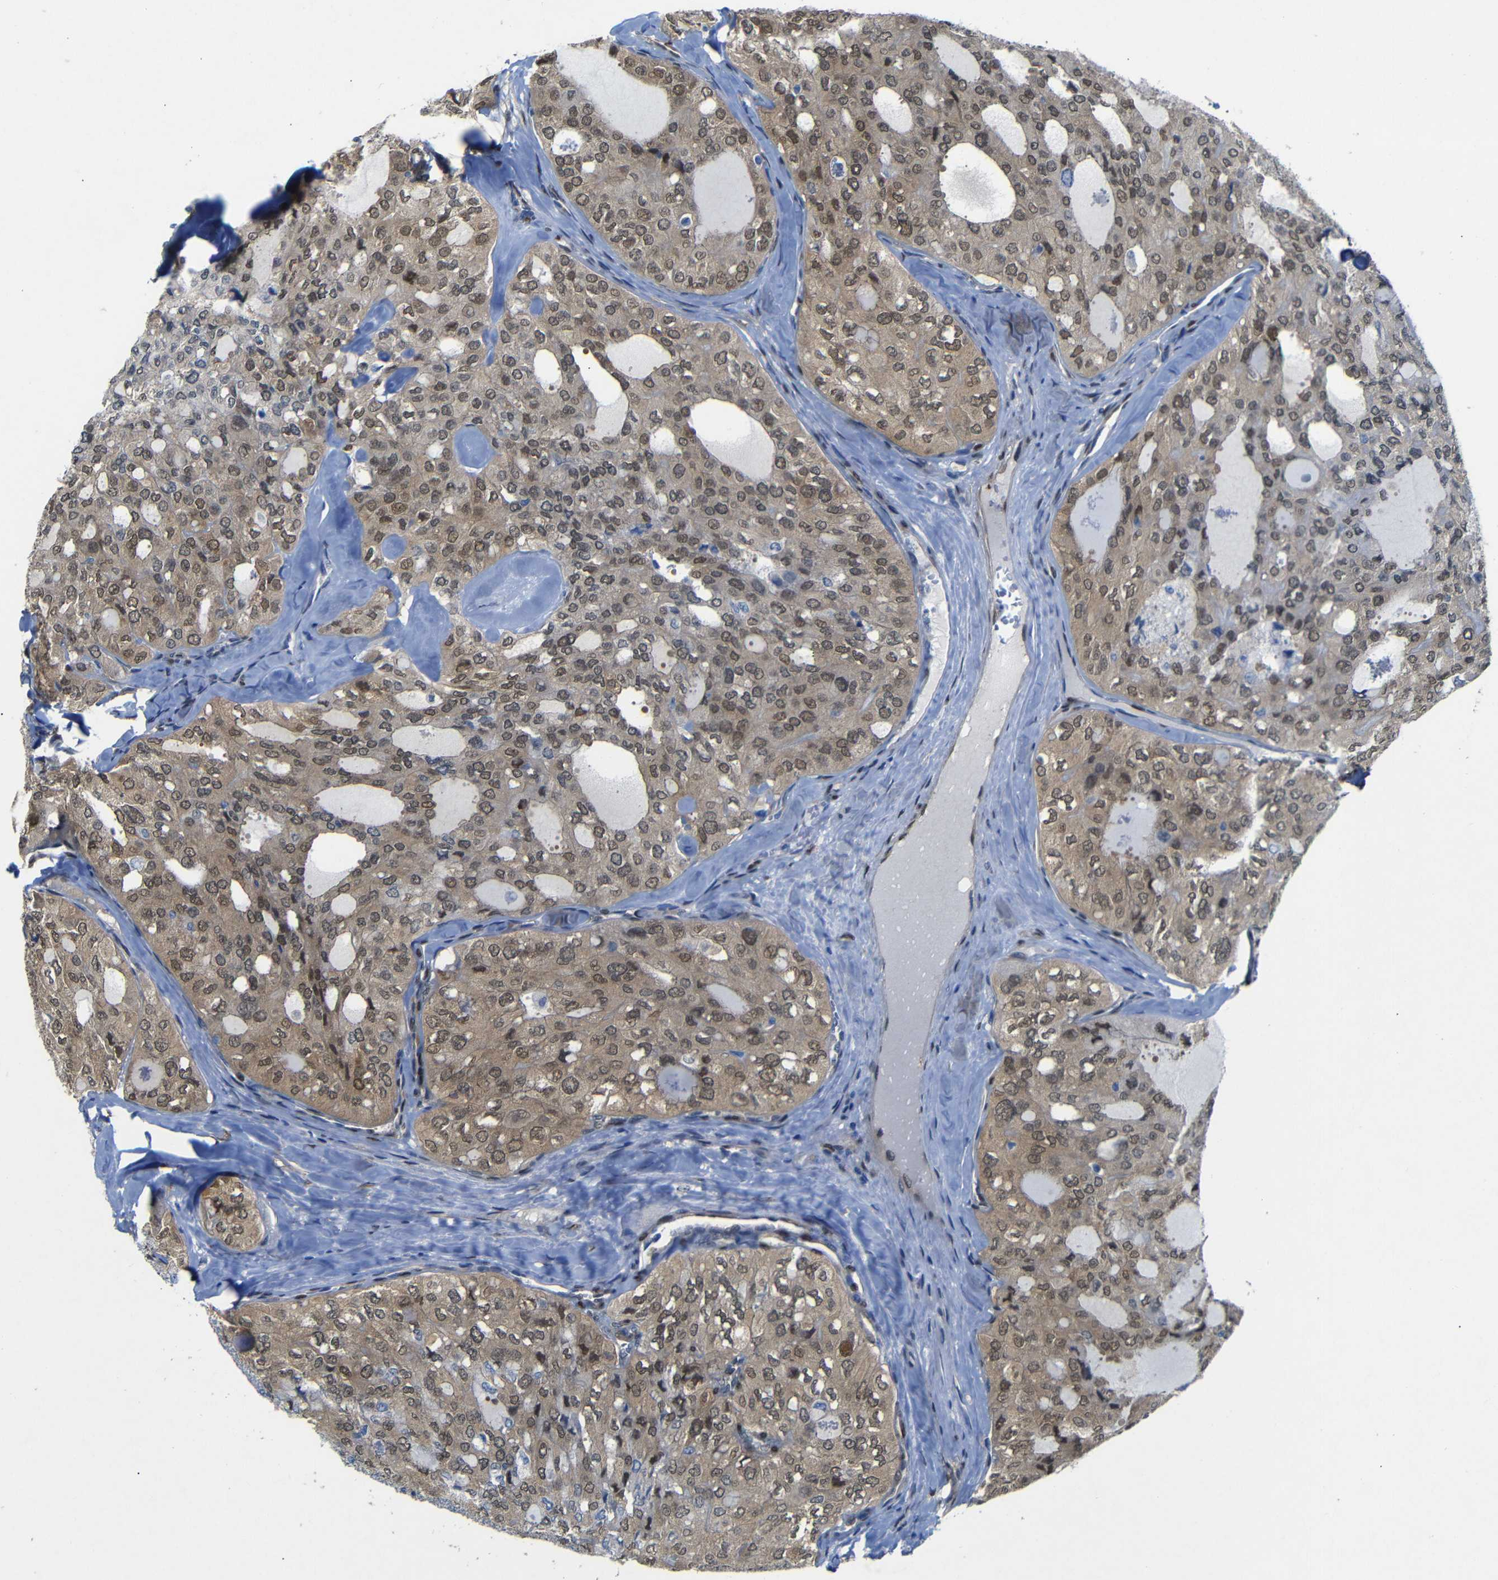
{"staining": {"intensity": "weak", "quantity": ">75%", "location": "cytoplasmic/membranous,nuclear"}, "tissue": "thyroid cancer", "cell_type": "Tumor cells", "image_type": "cancer", "snomed": [{"axis": "morphology", "description": "Follicular adenoma carcinoma, NOS"}, {"axis": "topography", "description": "Thyroid gland"}], "caption": "A high-resolution image shows immunohistochemistry (IHC) staining of thyroid cancer (follicular adenoma carcinoma), which exhibits weak cytoplasmic/membranous and nuclear staining in approximately >75% of tumor cells. The staining was performed using DAB (3,3'-diaminobenzidine), with brown indicating positive protein expression. Nuclei are stained blue with hematoxylin.", "gene": "YAP1", "patient": {"sex": "male", "age": 75}}